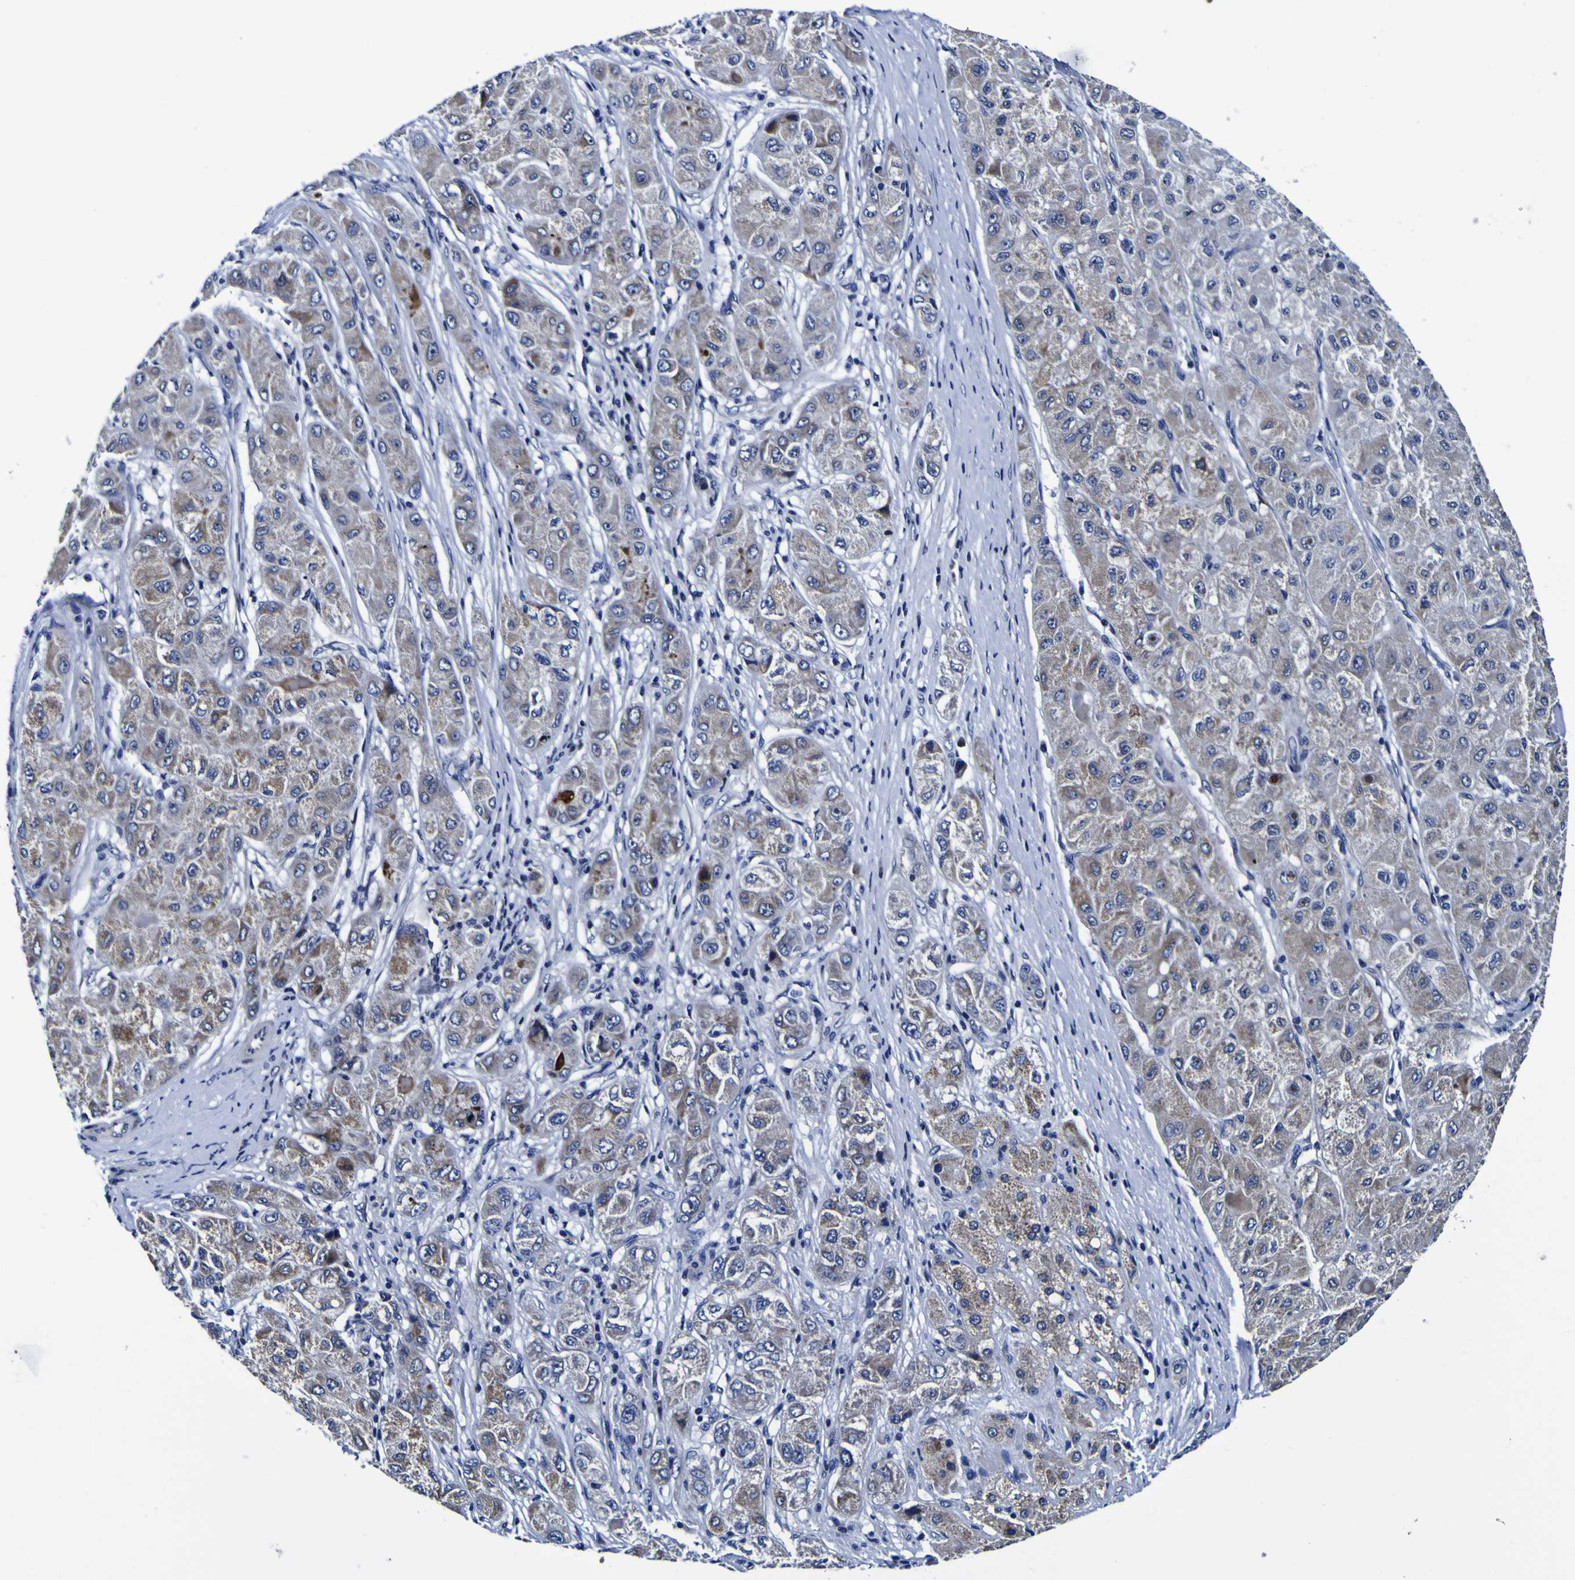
{"staining": {"intensity": "moderate", "quantity": ">75%", "location": "cytoplasmic/membranous"}, "tissue": "liver cancer", "cell_type": "Tumor cells", "image_type": "cancer", "snomed": [{"axis": "morphology", "description": "Carcinoma, Hepatocellular, NOS"}, {"axis": "topography", "description": "Liver"}], "caption": "A histopathology image of liver cancer (hepatocellular carcinoma) stained for a protein exhibits moderate cytoplasmic/membranous brown staining in tumor cells.", "gene": "PDLIM4", "patient": {"sex": "male", "age": 80}}